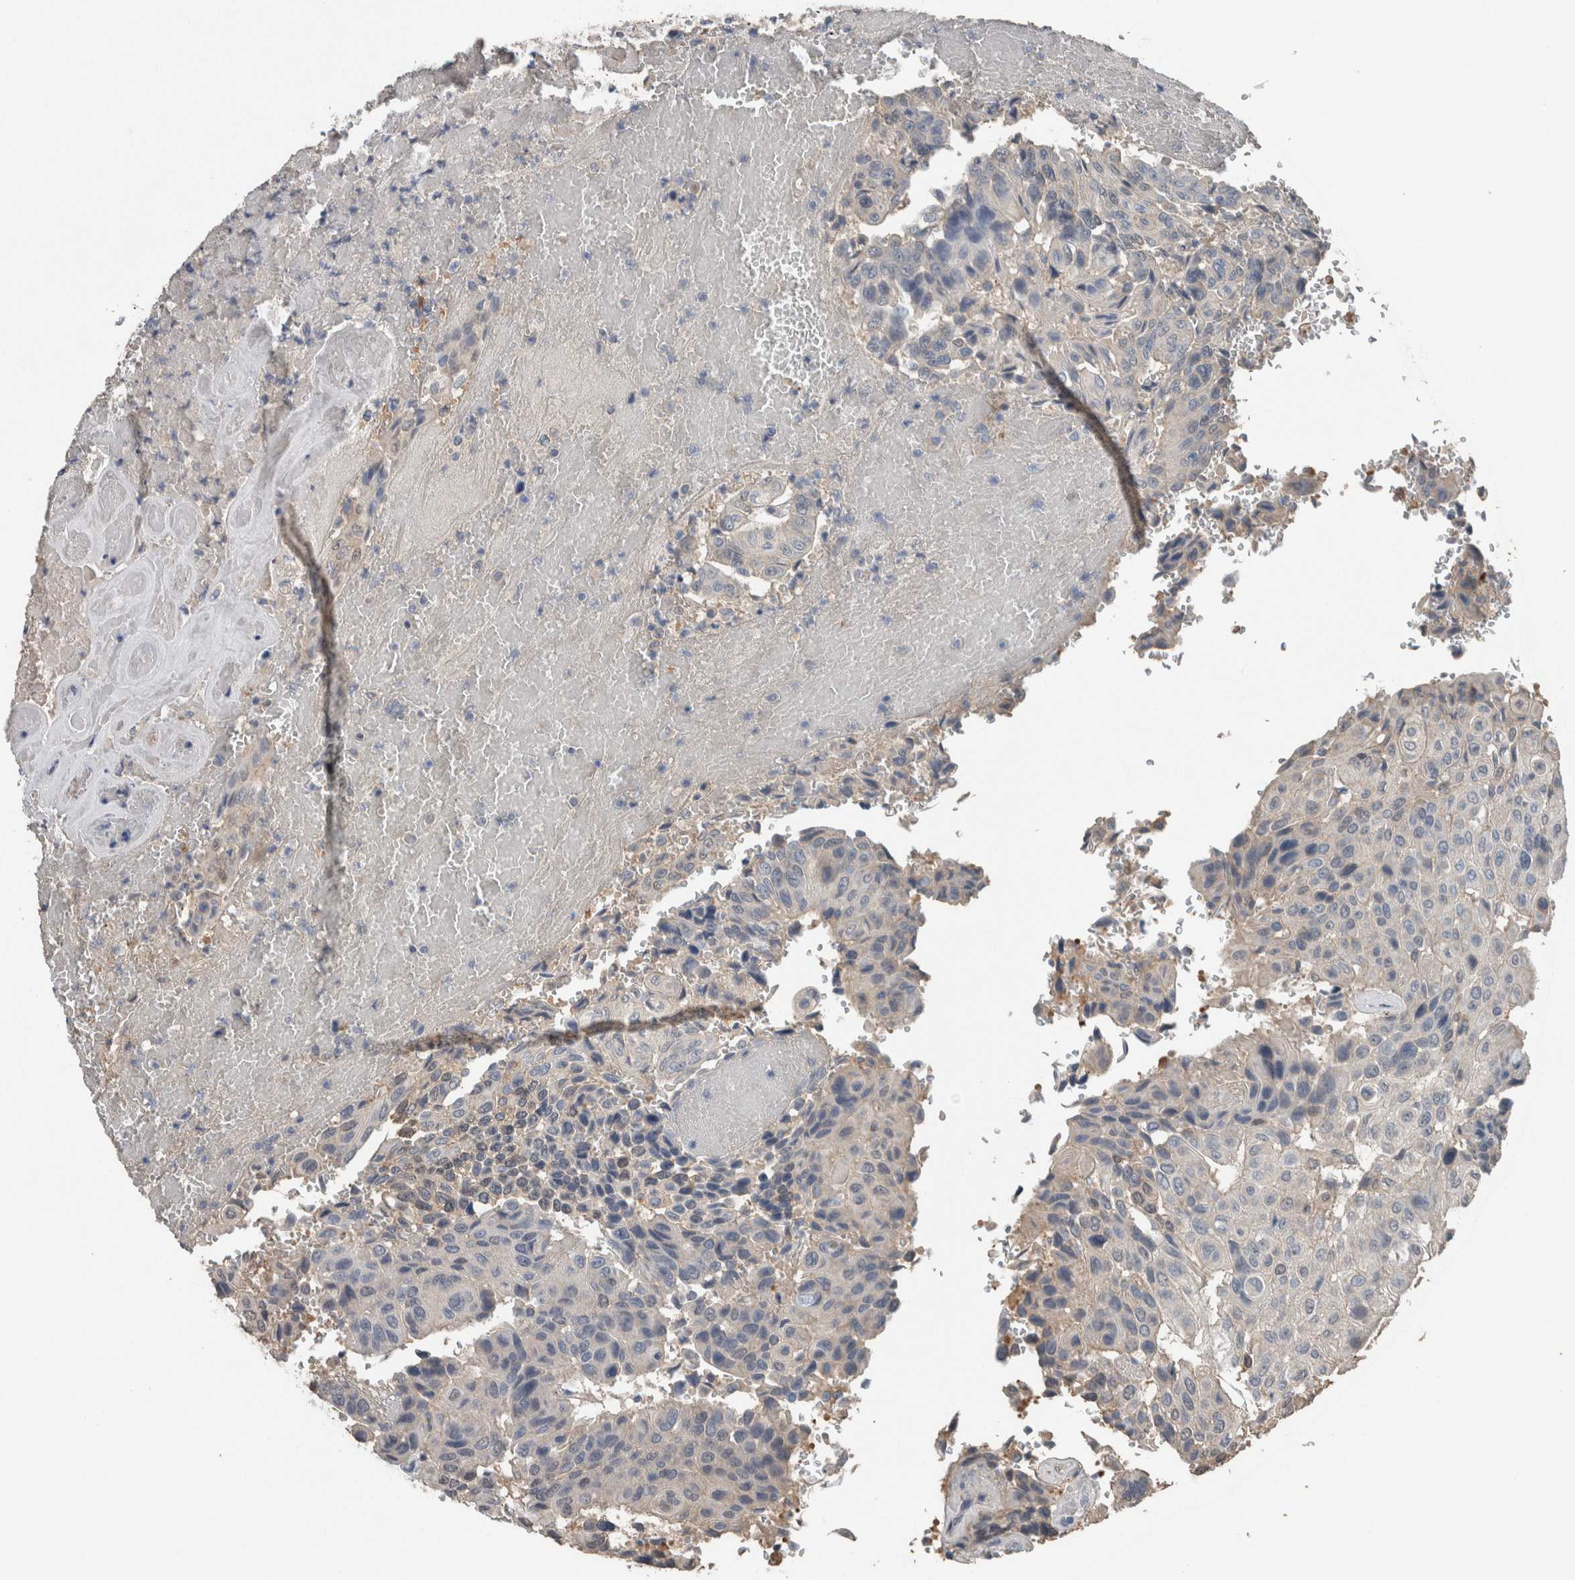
{"staining": {"intensity": "negative", "quantity": "none", "location": "none"}, "tissue": "urothelial cancer", "cell_type": "Tumor cells", "image_type": "cancer", "snomed": [{"axis": "morphology", "description": "Urothelial carcinoma, High grade"}, {"axis": "topography", "description": "Urinary bladder"}], "caption": "IHC photomicrograph of human urothelial carcinoma (high-grade) stained for a protein (brown), which demonstrates no positivity in tumor cells.", "gene": "CRNN", "patient": {"sex": "male", "age": 66}}